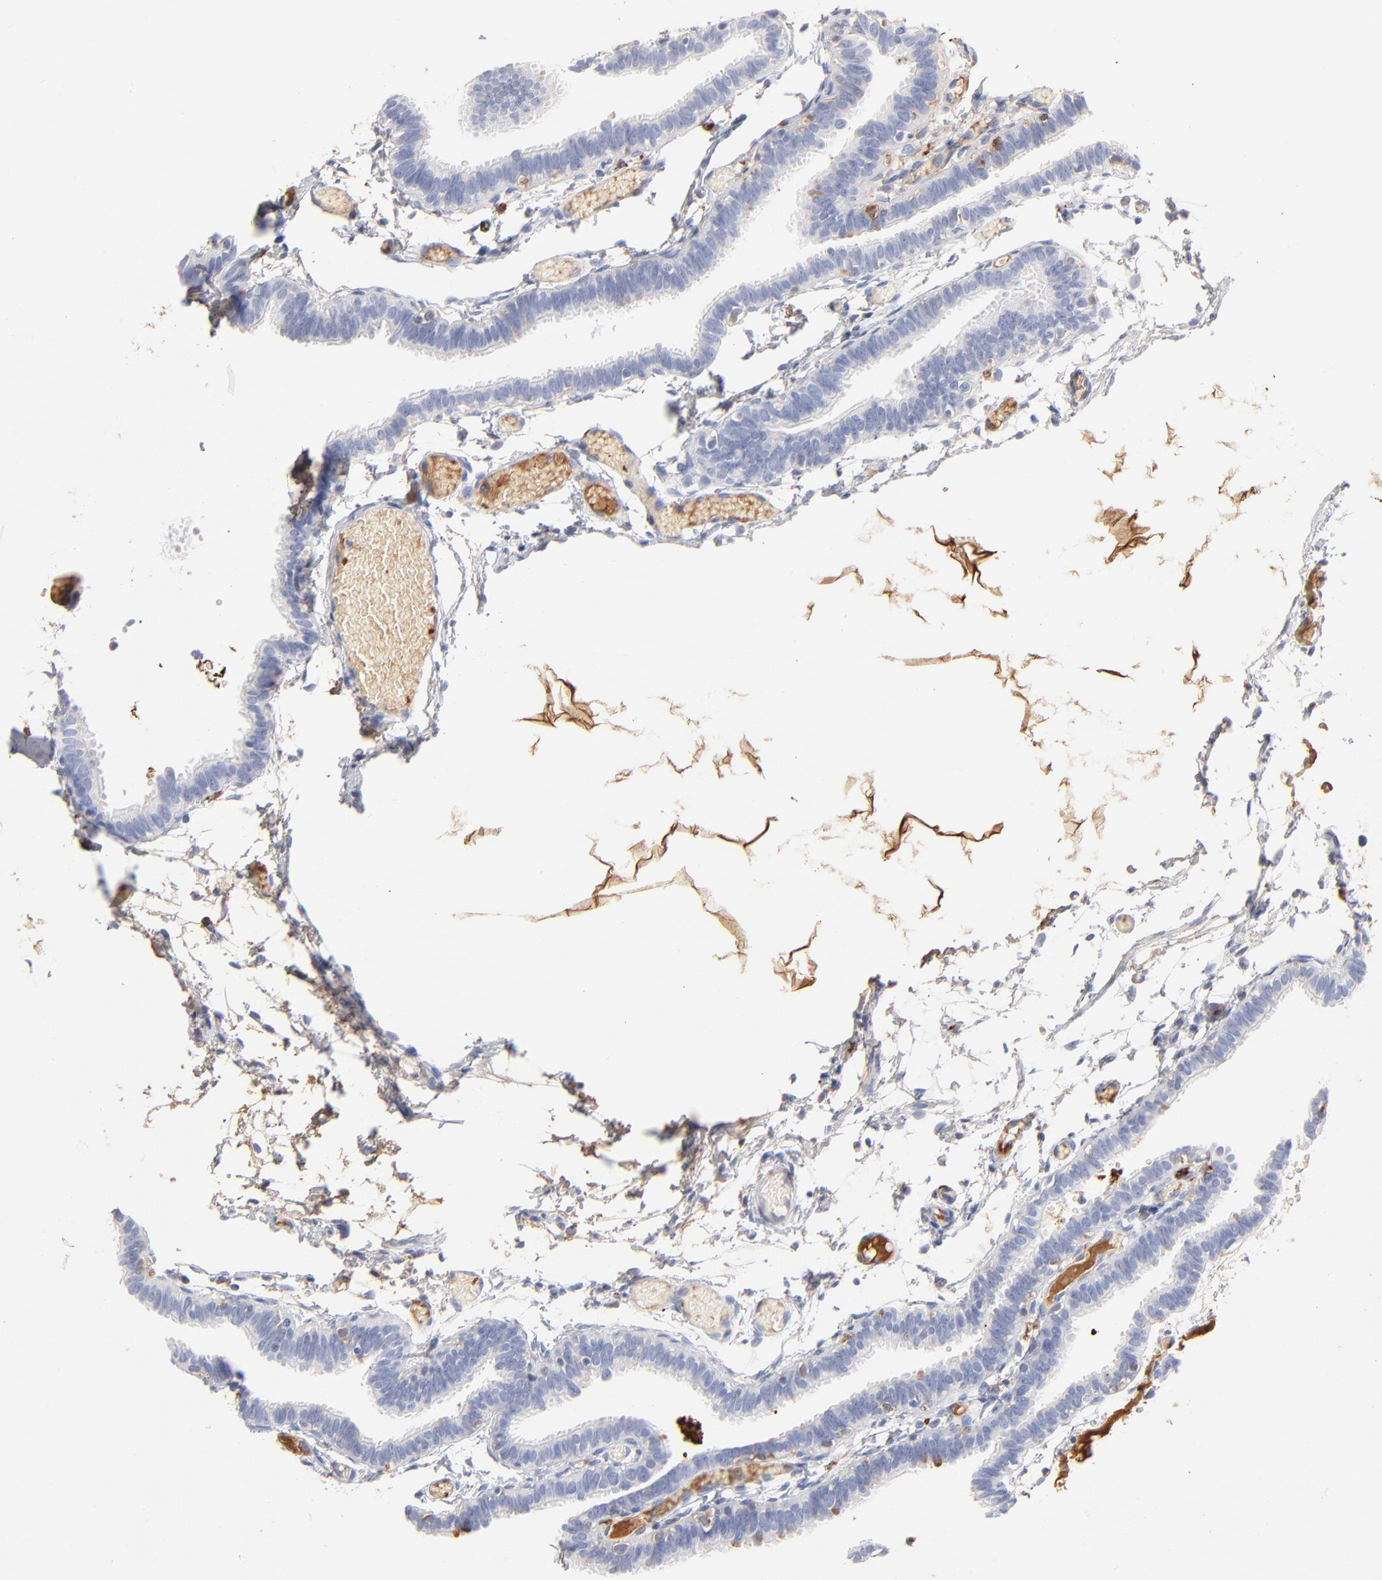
{"staining": {"intensity": "negative", "quantity": "none", "location": "none"}, "tissue": "fallopian tube", "cell_type": "Glandular cells", "image_type": "normal", "snomed": [{"axis": "morphology", "description": "Normal tissue, NOS"}, {"axis": "topography", "description": "Fallopian tube"}], "caption": "This is a photomicrograph of IHC staining of benign fallopian tube, which shows no staining in glandular cells. (Stains: DAB (3,3'-diaminobenzidine) immunohistochemistry (IHC) with hematoxylin counter stain, Microscopy: brightfield microscopy at high magnification).", "gene": "APOH", "patient": {"sex": "female", "age": 29}}